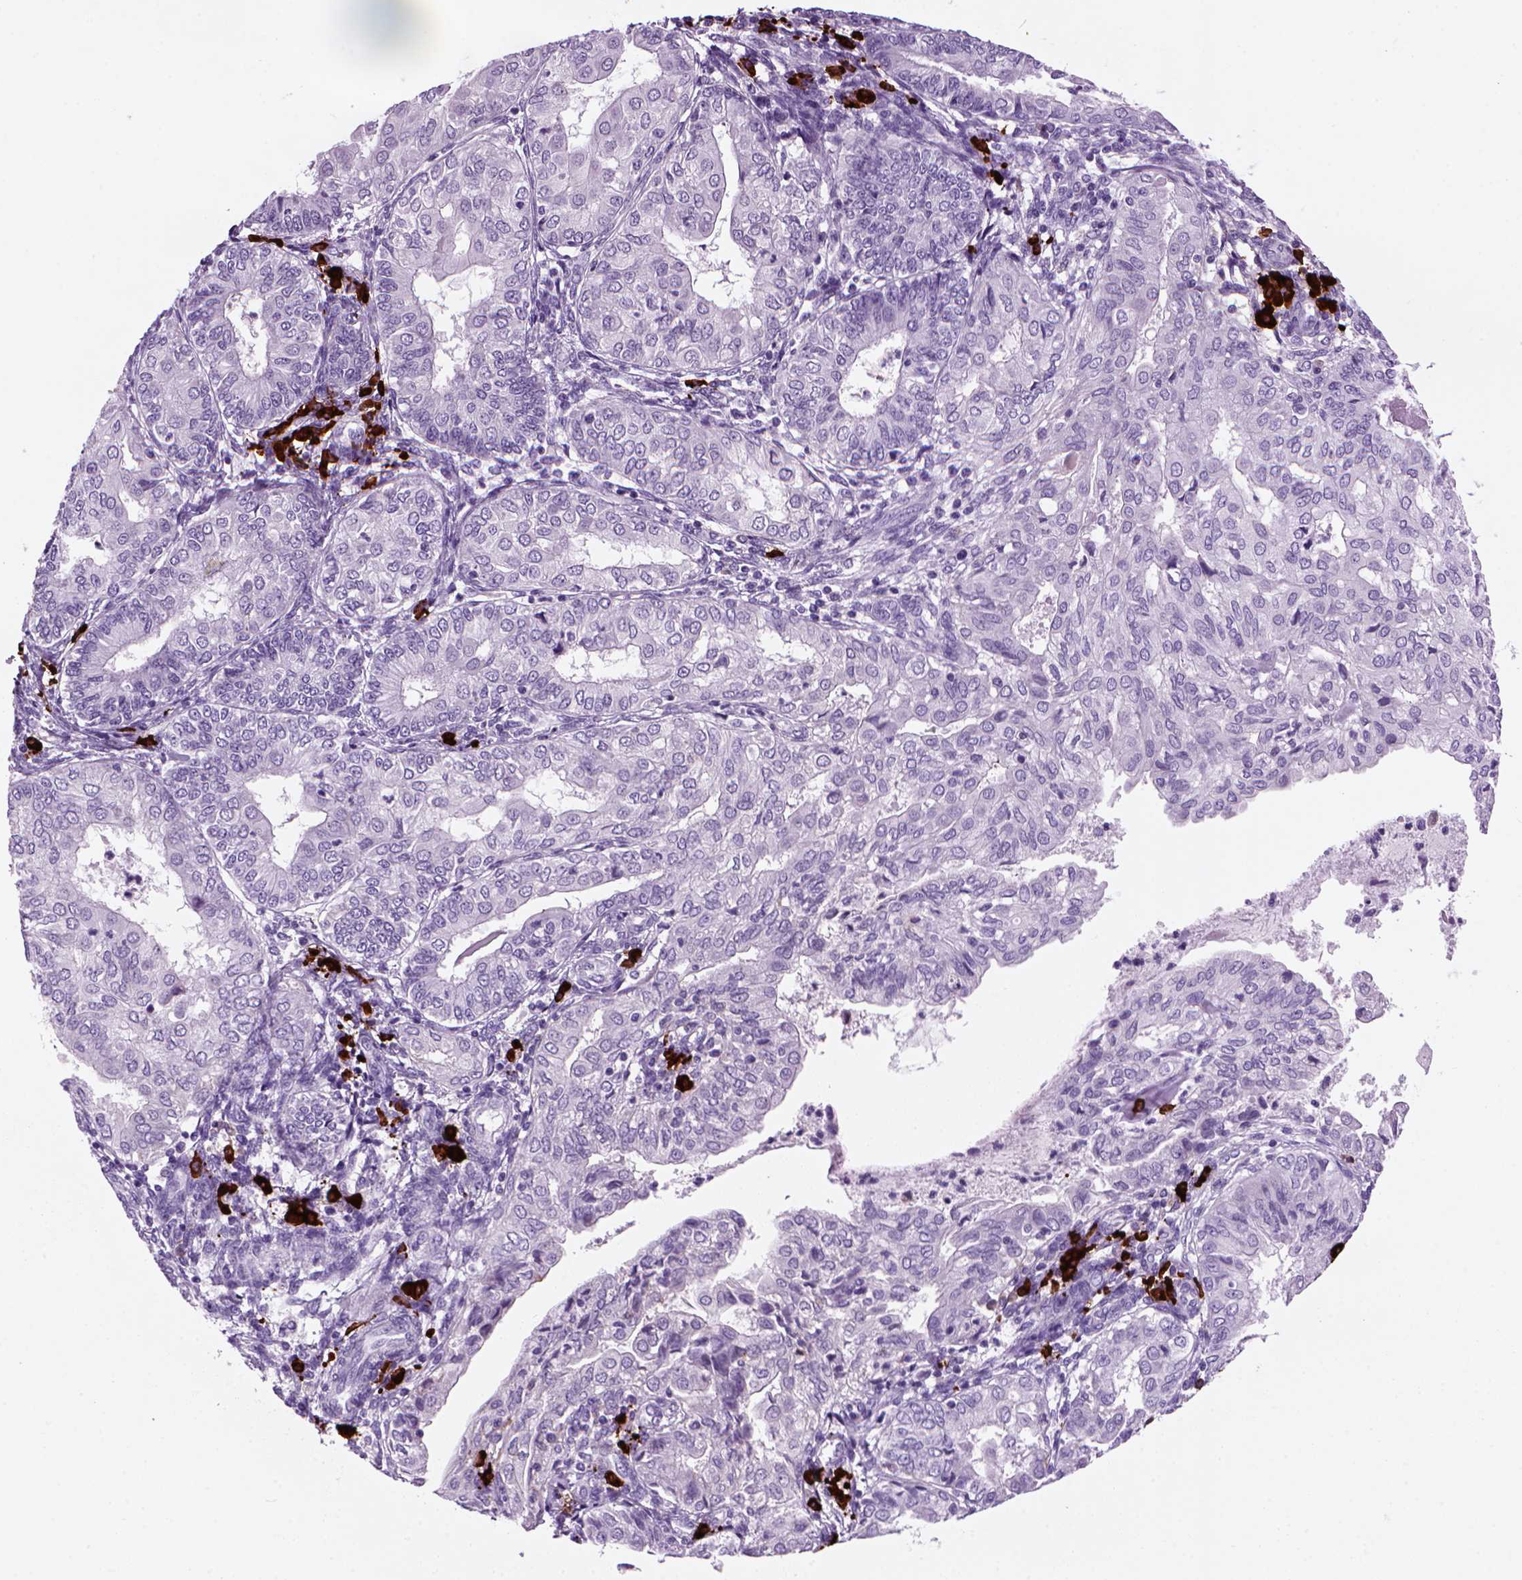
{"staining": {"intensity": "negative", "quantity": "none", "location": "none"}, "tissue": "endometrial cancer", "cell_type": "Tumor cells", "image_type": "cancer", "snomed": [{"axis": "morphology", "description": "Adenocarcinoma, NOS"}, {"axis": "topography", "description": "Endometrium"}], "caption": "An IHC micrograph of endometrial adenocarcinoma is shown. There is no staining in tumor cells of endometrial adenocarcinoma.", "gene": "MZB1", "patient": {"sex": "female", "age": 68}}